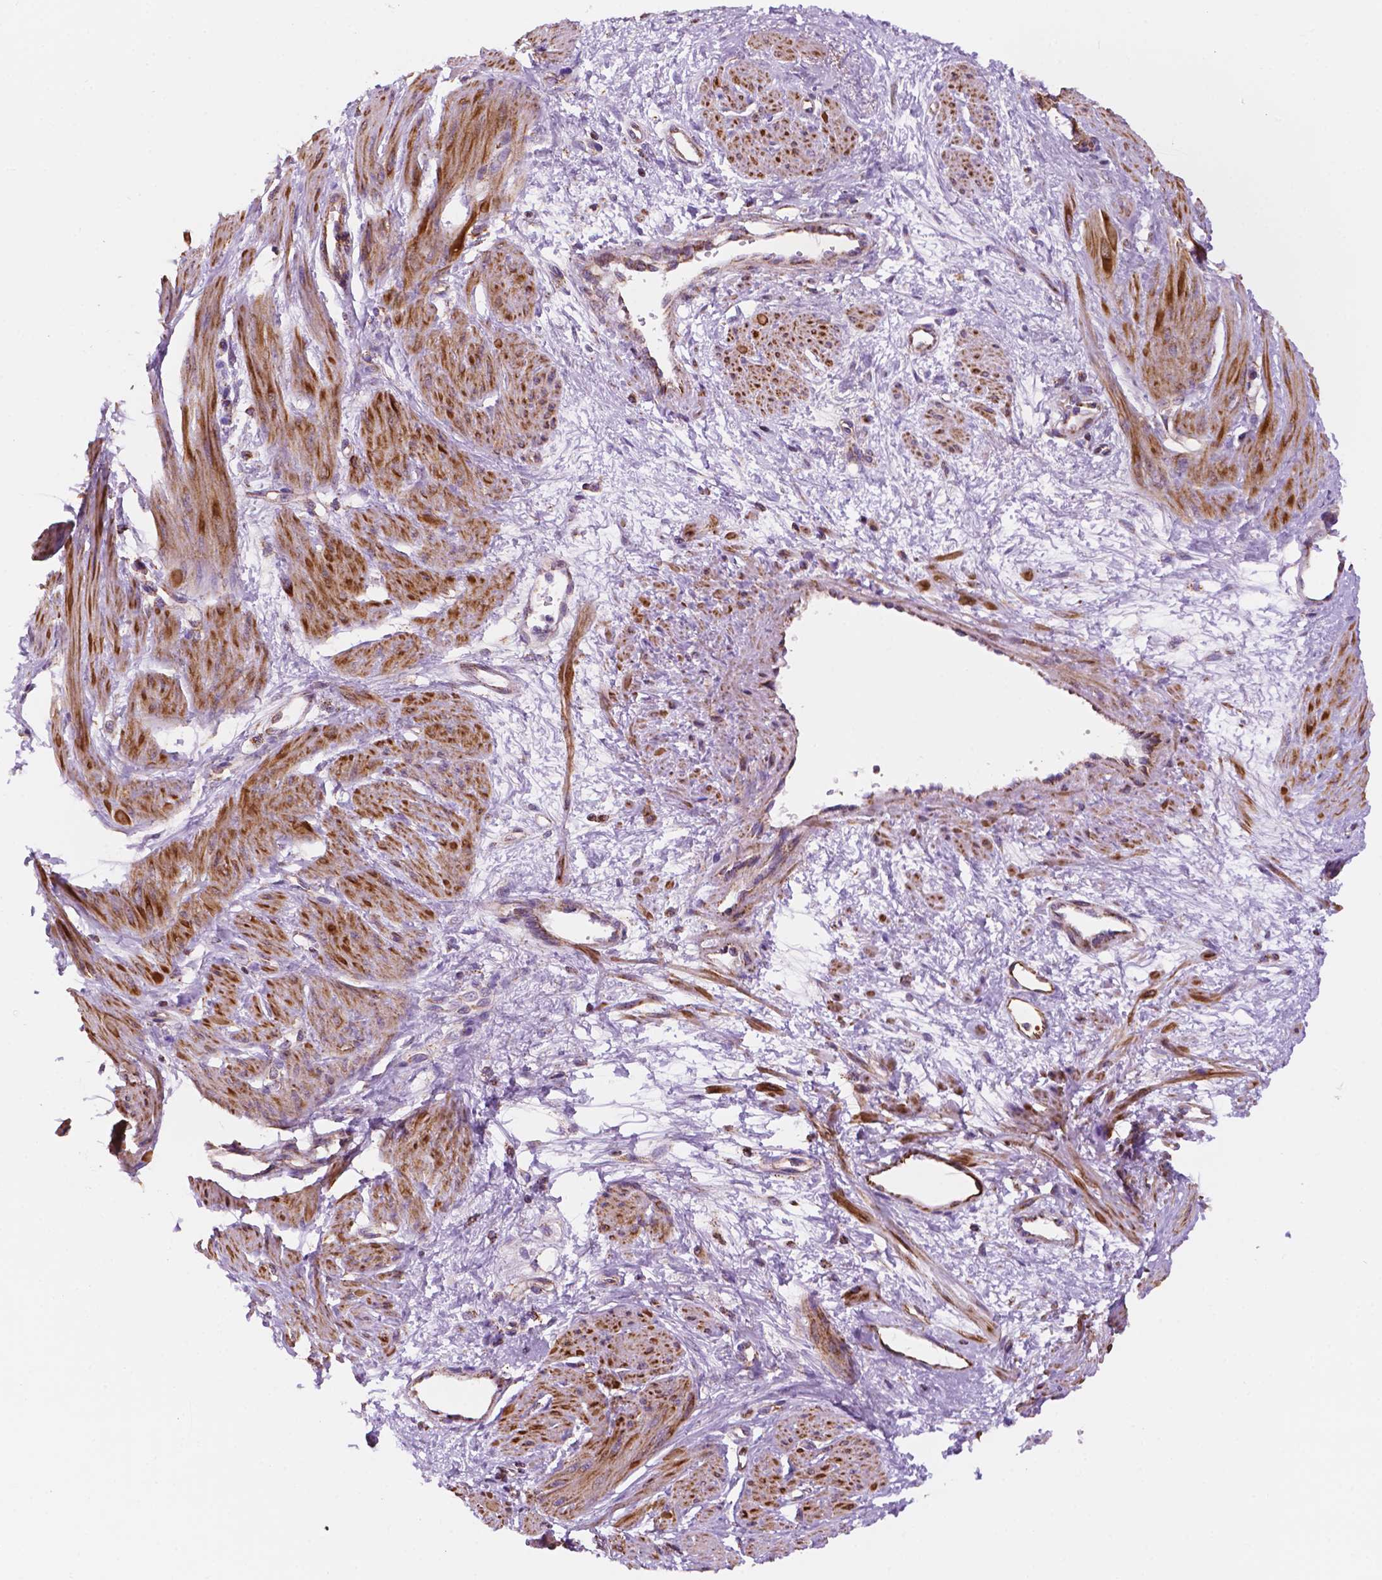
{"staining": {"intensity": "strong", "quantity": ">75%", "location": "cytoplasmic/membranous"}, "tissue": "smooth muscle", "cell_type": "Smooth muscle cells", "image_type": "normal", "snomed": [{"axis": "morphology", "description": "Normal tissue, NOS"}, {"axis": "topography", "description": "Smooth muscle"}, {"axis": "topography", "description": "Uterus"}], "caption": "Immunohistochemical staining of unremarkable human smooth muscle displays strong cytoplasmic/membranous protein expression in approximately >75% of smooth muscle cells. The staining was performed using DAB (3,3'-diaminobenzidine), with brown indicating positive protein expression. Nuclei are stained blue with hematoxylin.", "gene": "GEMIN4", "patient": {"sex": "female", "age": 39}}